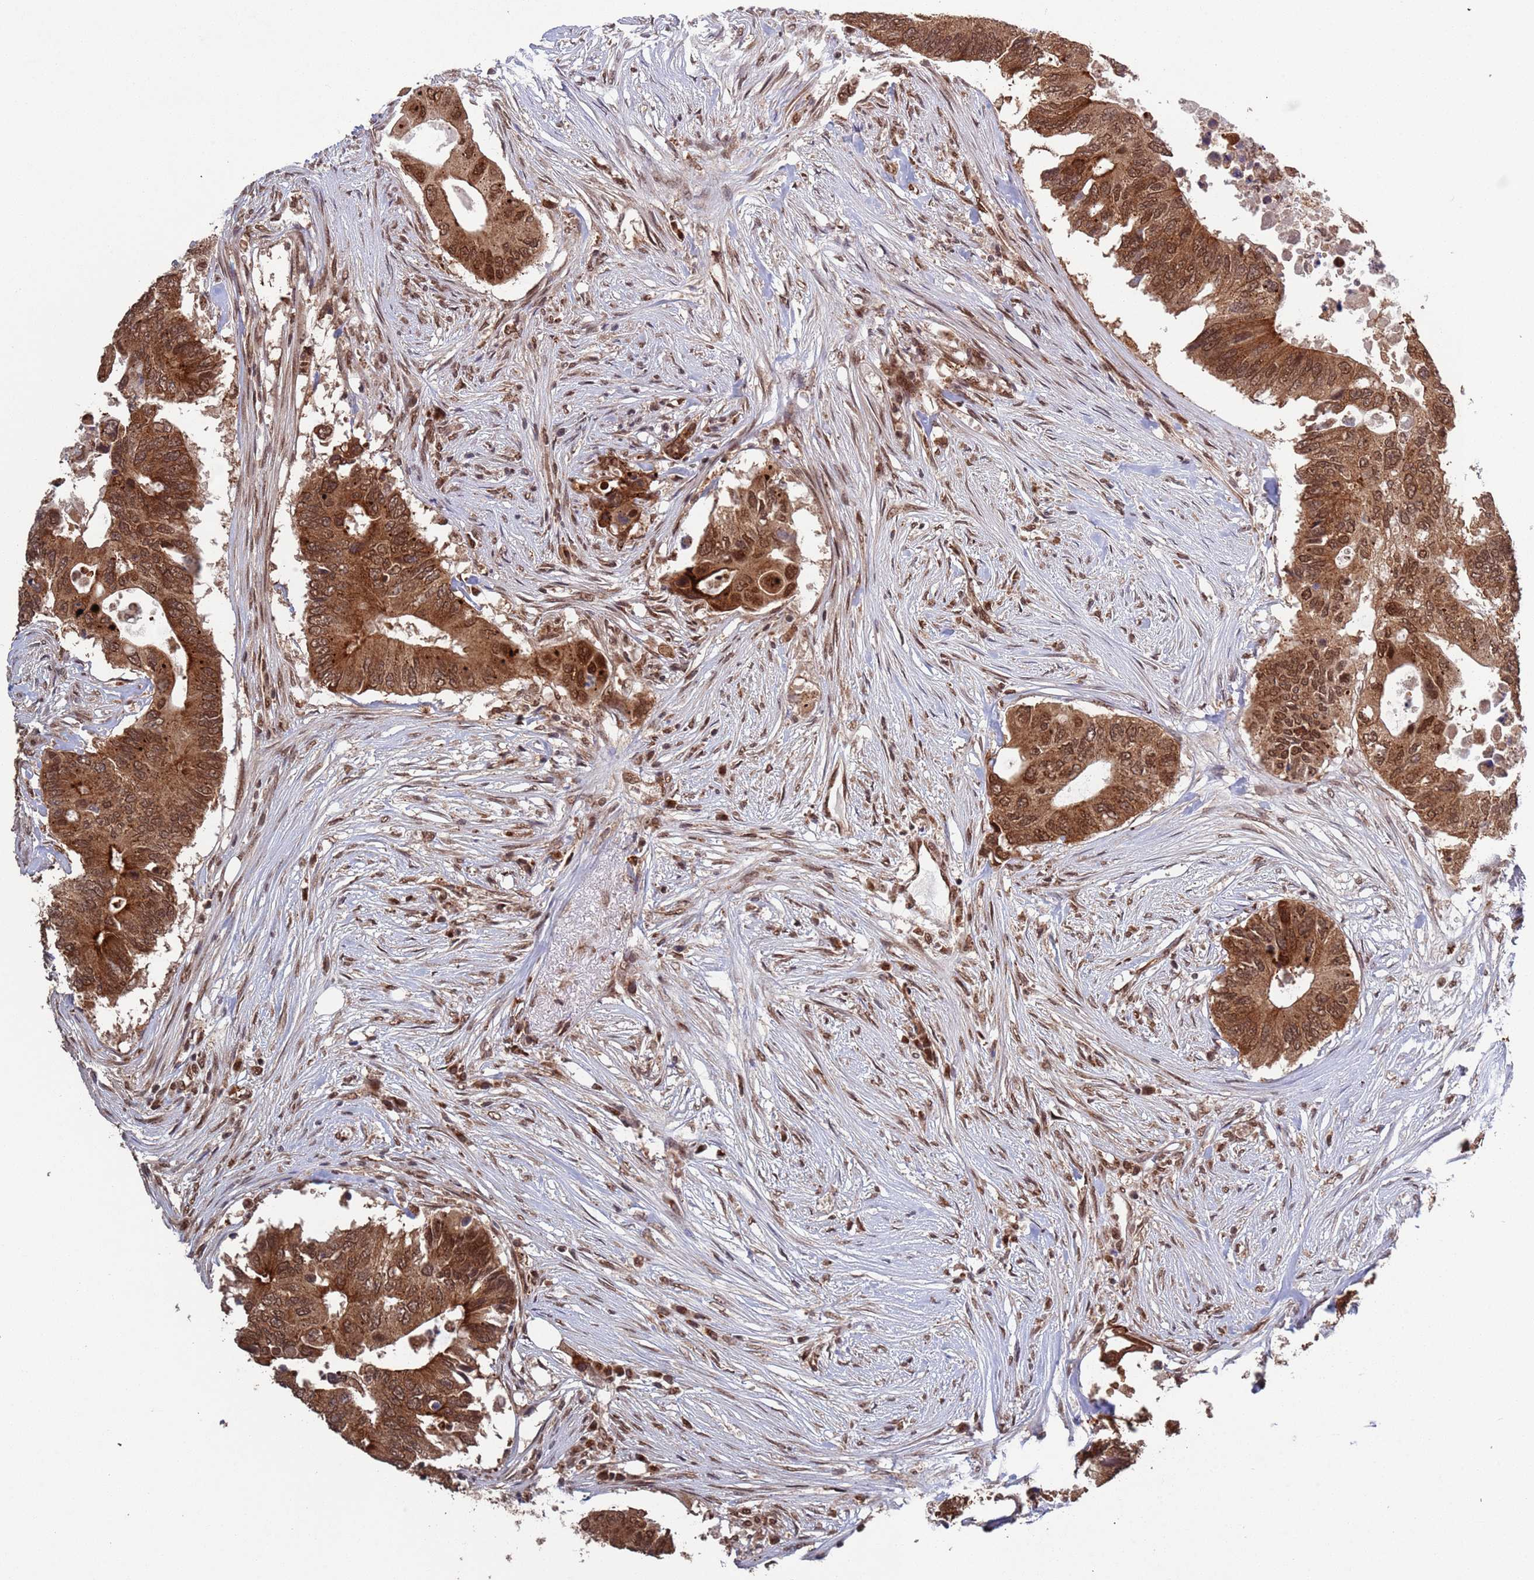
{"staining": {"intensity": "moderate", "quantity": ">75%", "location": "cytoplasmic/membranous,nuclear"}, "tissue": "colorectal cancer", "cell_type": "Tumor cells", "image_type": "cancer", "snomed": [{"axis": "morphology", "description": "Adenocarcinoma, NOS"}, {"axis": "topography", "description": "Colon"}], "caption": "Human colorectal cancer (adenocarcinoma) stained for a protein (brown) demonstrates moderate cytoplasmic/membranous and nuclear positive expression in about >75% of tumor cells.", "gene": "FUBP3", "patient": {"sex": "male", "age": 71}}